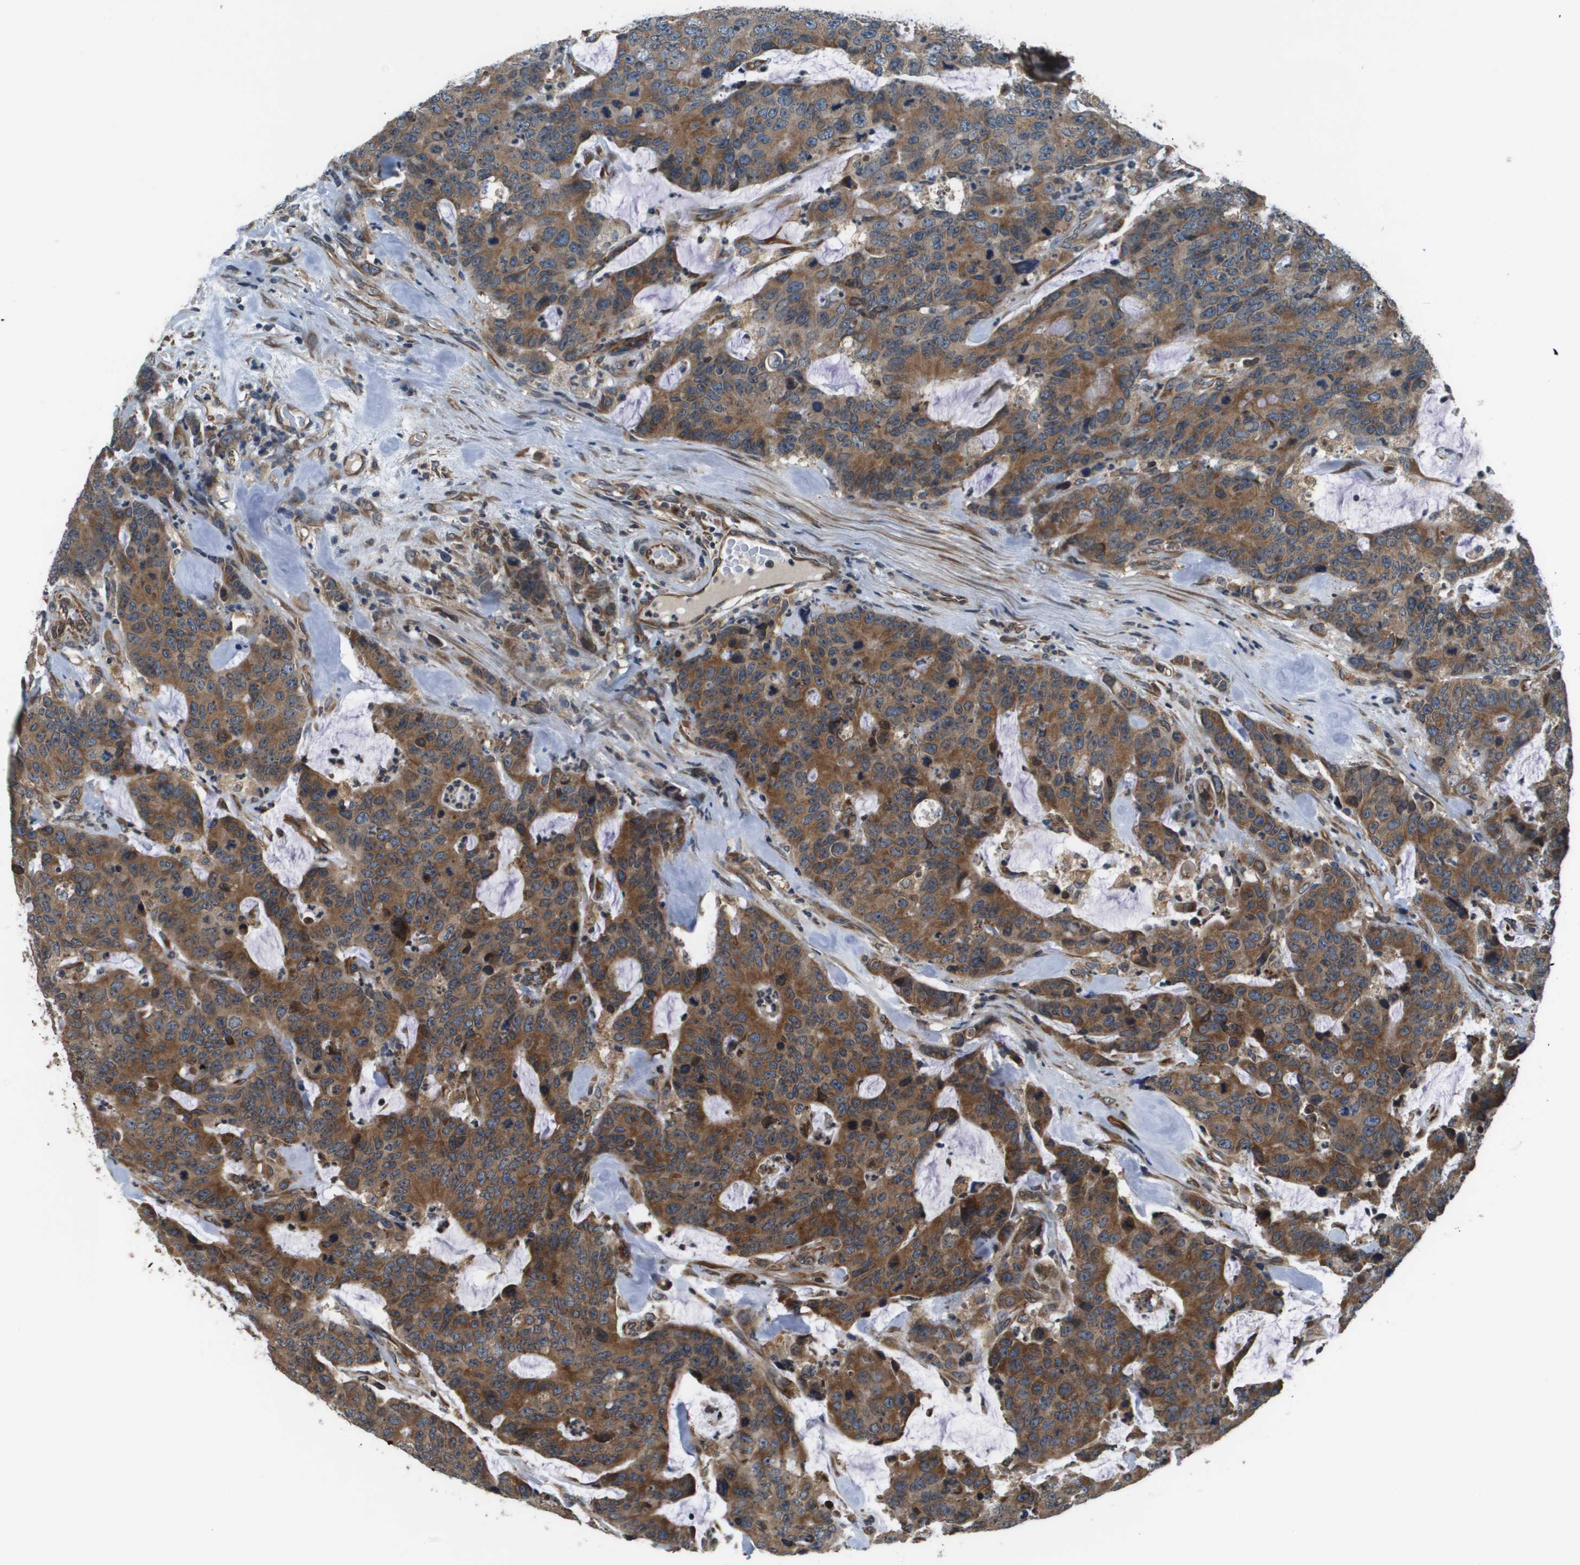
{"staining": {"intensity": "strong", "quantity": ">75%", "location": "cytoplasmic/membranous"}, "tissue": "colorectal cancer", "cell_type": "Tumor cells", "image_type": "cancer", "snomed": [{"axis": "morphology", "description": "Adenocarcinoma, NOS"}, {"axis": "topography", "description": "Colon"}], "caption": "Protein expression analysis of colorectal adenocarcinoma demonstrates strong cytoplasmic/membranous expression in about >75% of tumor cells. (DAB (3,3'-diaminobenzidine) IHC with brightfield microscopy, high magnification).", "gene": "SEC62", "patient": {"sex": "female", "age": 86}}